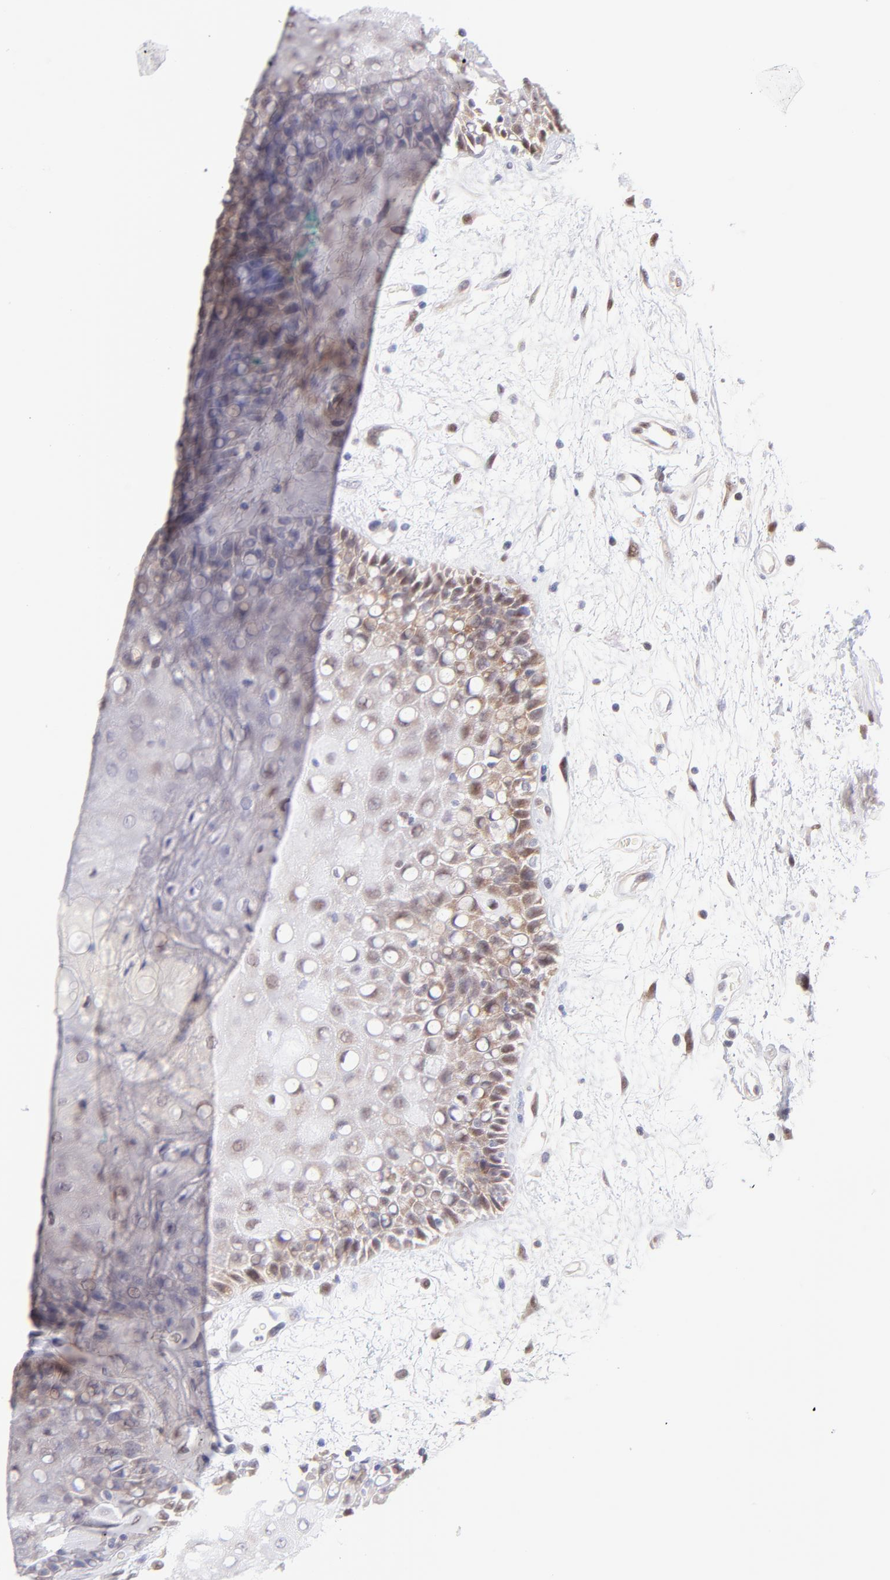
{"staining": {"intensity": "weak", "quantity": "25%-75%", "location": "nuclear"}, "tissue": "oral mucosa", "cell_type": "Squamous epithelial cells", "image_type": "normal", "snomed": [{"axis": "morphology", "description": "Normal tissue, NOS"}, {"axis": "morphology", "description": "Squamous cell carcinoma, NOS"}, {"axis": "topography", "description": "Skeletal muscle"}, {"axis": "topography", "description": "Oral tissue"}, {"axis": "topography", "description": "Head-Neck"}], "caption": "Immunohistochemistry histopathology image of unremarkable oral mucosa: human oral mucosa stained using IHC reveals low levels of weak protein expression localized specifically in the nuclear of squamous epithelial cells, appearing as a nuclear brown color.", "gene": "PBDC1", "patient": {"sex": "female", "age": 84}}